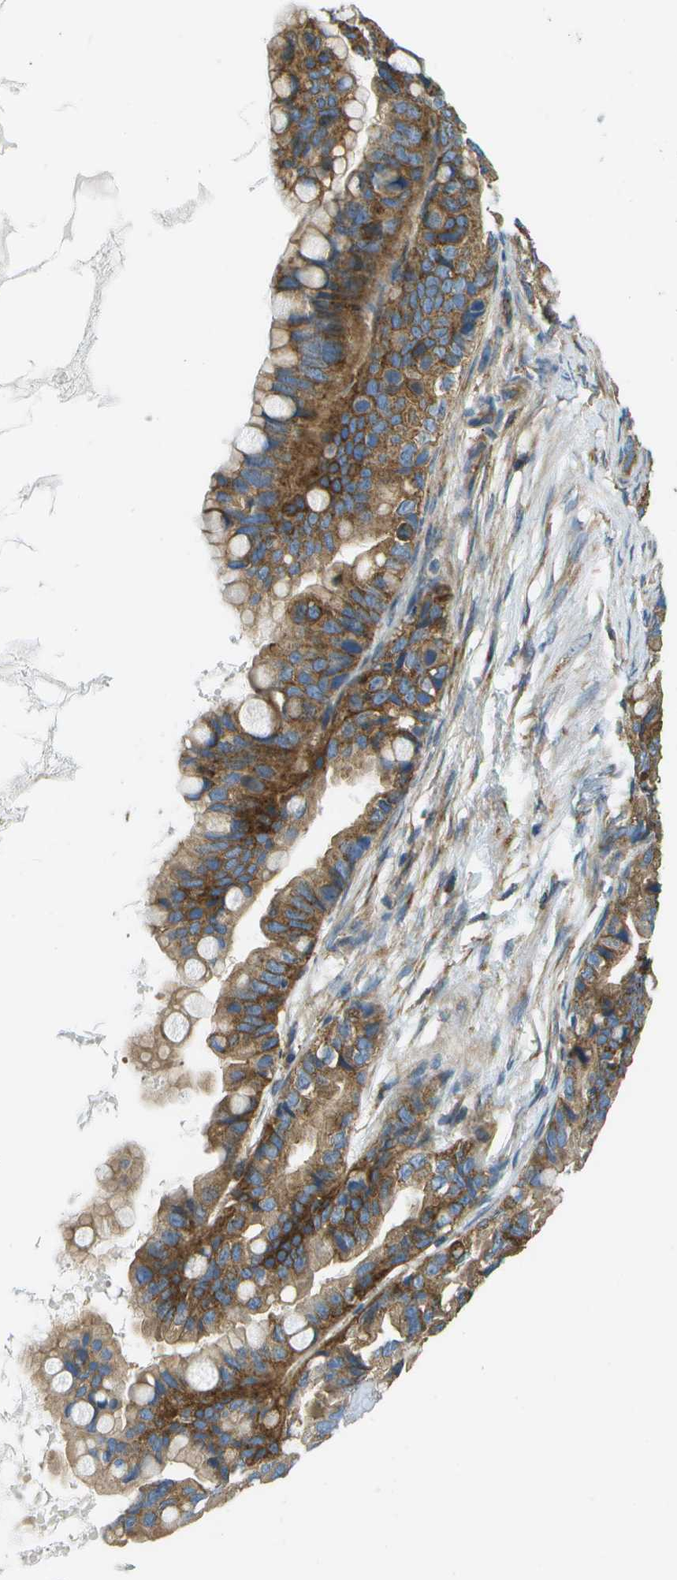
{"staining": {"intensity": "strong", "quantity": ">75%", "location": "cytoplasmic/membranous"}, "tissue": "ovarian cancer", "cell_type": "Tumor cells", "image_type": "cancer", "snomed": [{"axis": "morphology", "description": "Cystadenocarcinoma, mucinous, NOS"}, {"axis": "topography", "description": "Ovary"}], "caption": "Ovarian cancer stained for a protein (brown) shows strong cytoplasmic/membranous positive expression in about >75% of tumor cells.", "gene": "CLTC", "patient": {"sex": "female", "age": 80}}